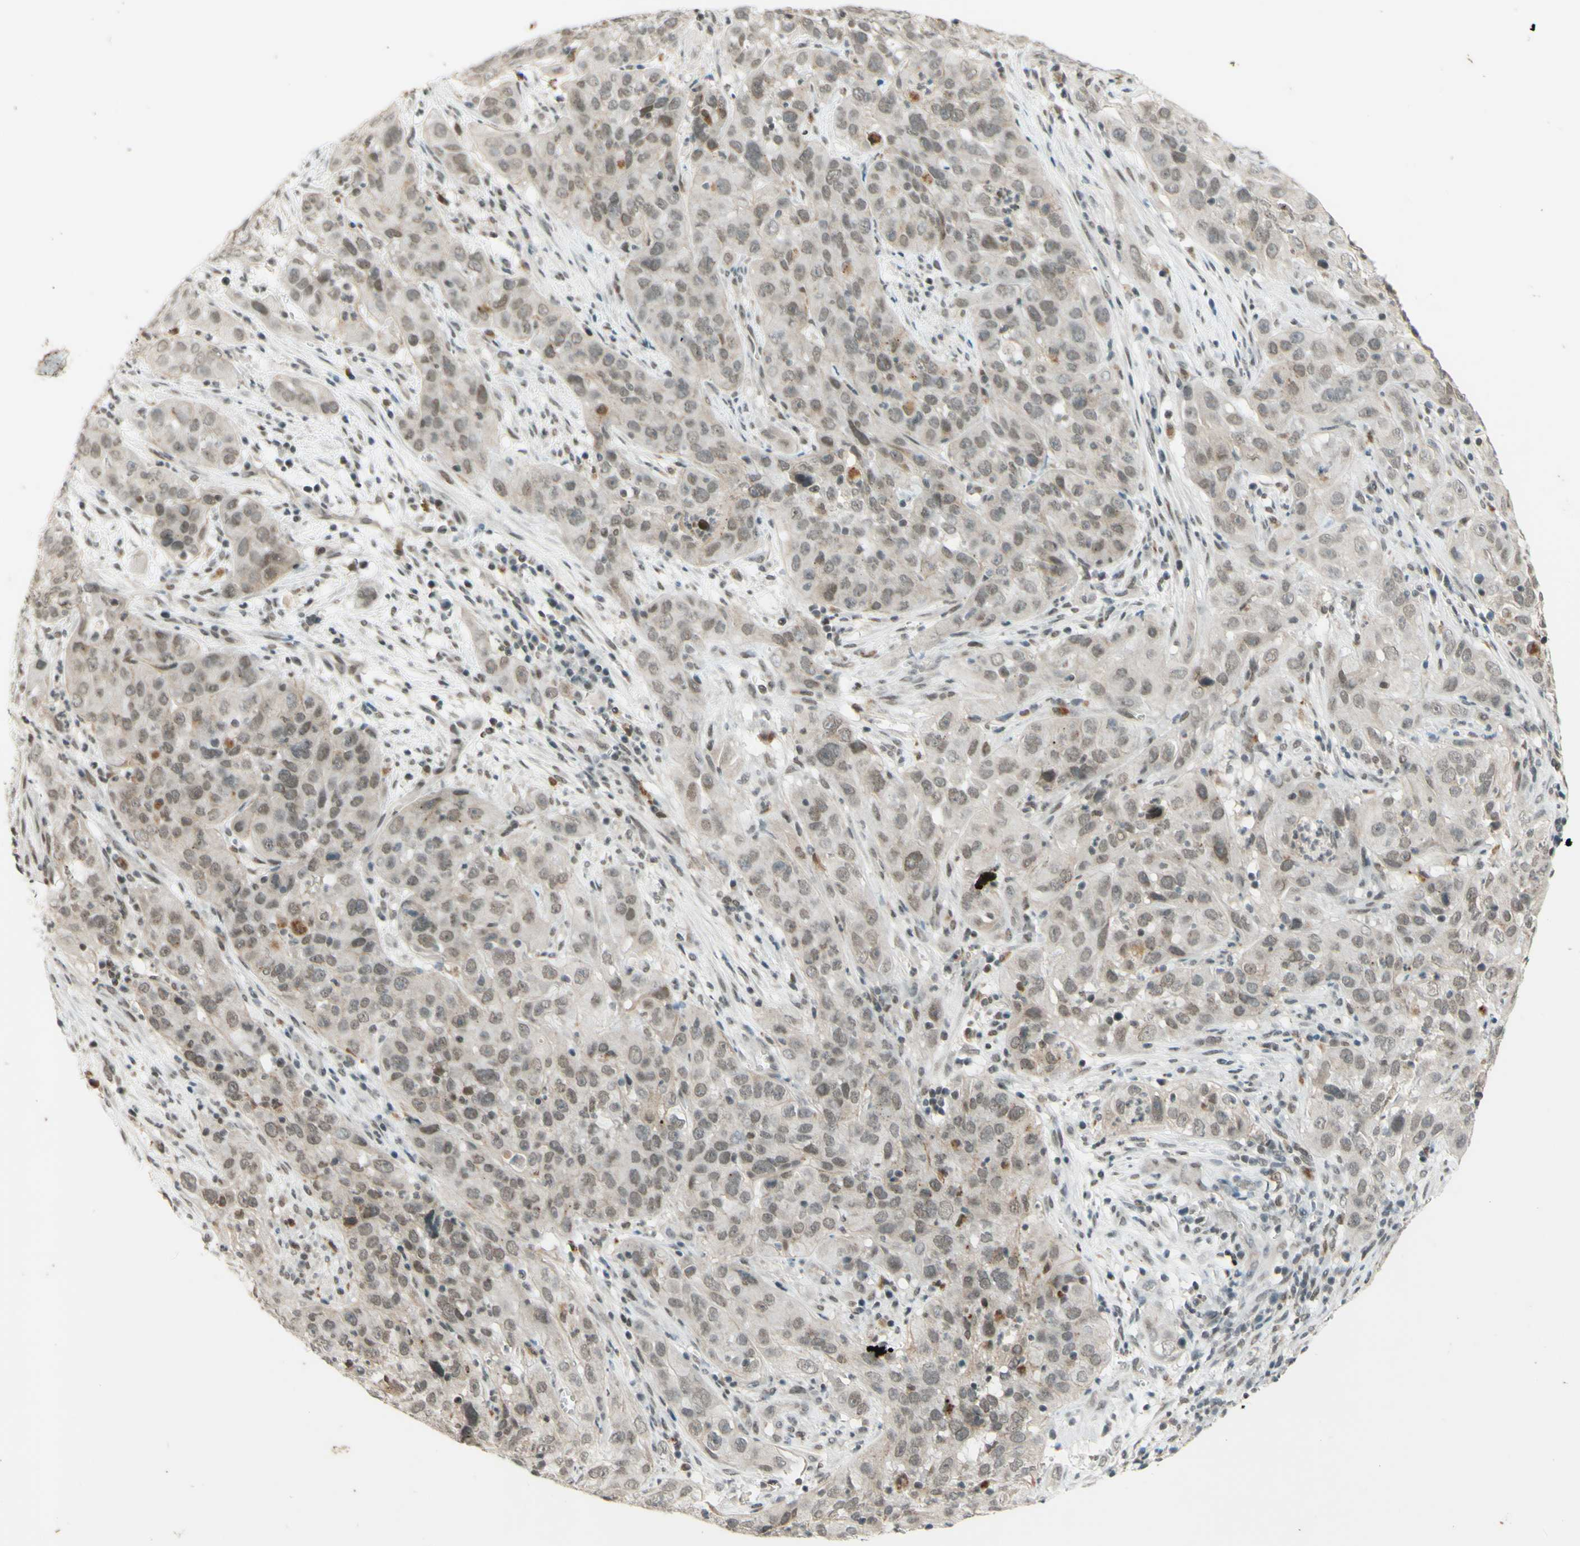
{"staining": {"intensity": "weak", "quantity": ">75%", "location": "nuclear"}, "tissue": "cervical cancer", "cell_type": "Tumor cells", "image_type": "cancer", "snomed": [{"axis": "morphology", "description": "Squamous cell carcinoma, NOS"}, {"axis": "topography", "description": "Cervix"}], "caption": "Human cervical cancer (squamous cell carcinoma) stained with a brown dye displays weak nuclear positive positivity in about >75% of tumor cells.", "gene": "SMARCB1", "patient": {"sex": "female", "age": 32}}